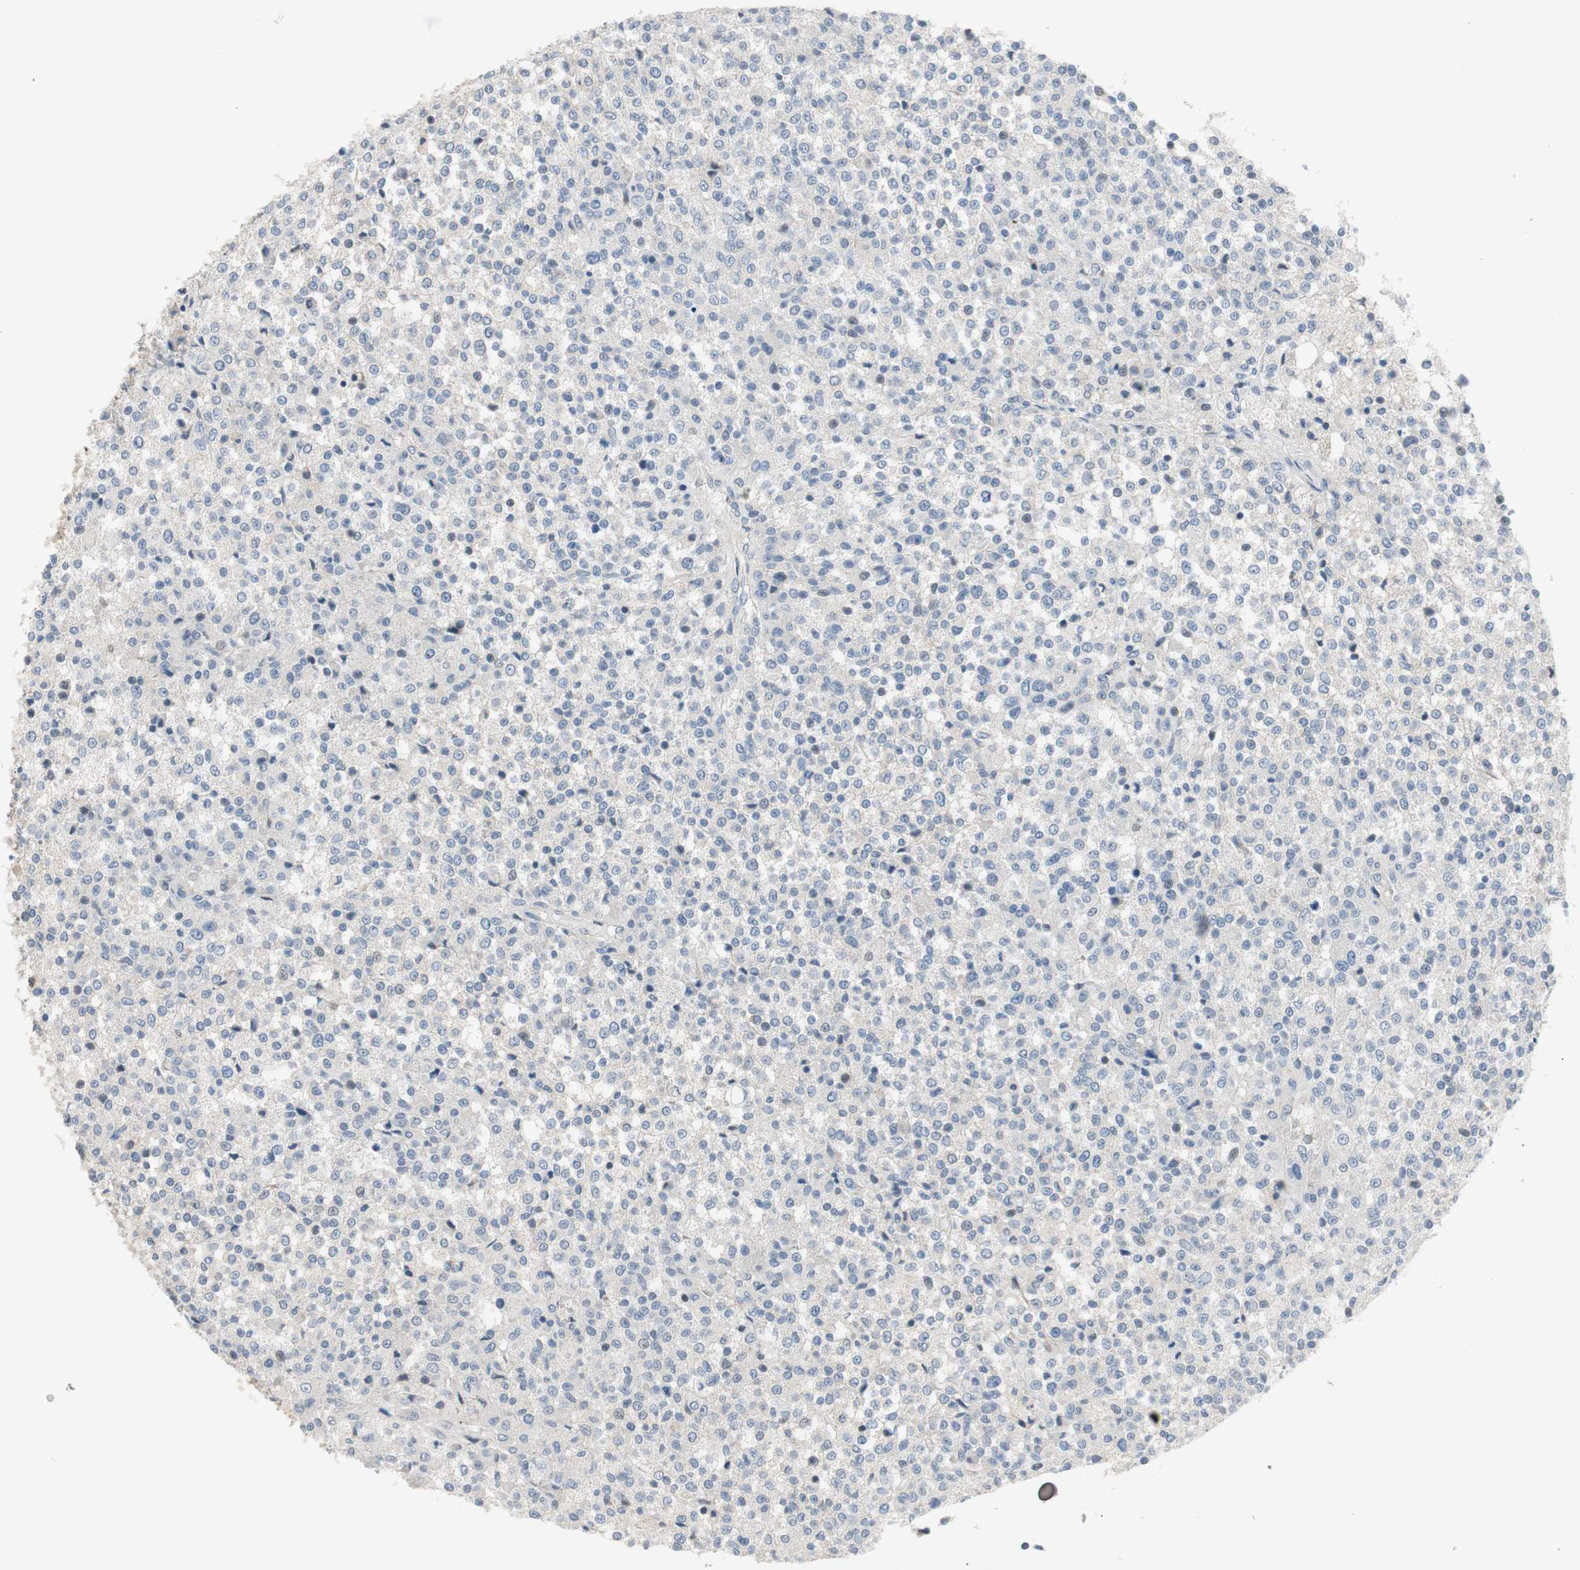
{"staining": {"intensity": "negative", "quantity": "none", "location": "none"}, "tissue": "testis cancer", "cell_type": "Tumor cells", "image_type": "cancer", "snomed": [{"axis": "morphology", "description": "Seminoma, NOS"}, {"axis": "topography", "description": "Testis"}], "caption": "The image reveals no staining of tumor cells in testis seminoma.", "gene": "TACR3", "patient": {"sex": "male", "age": 59}}